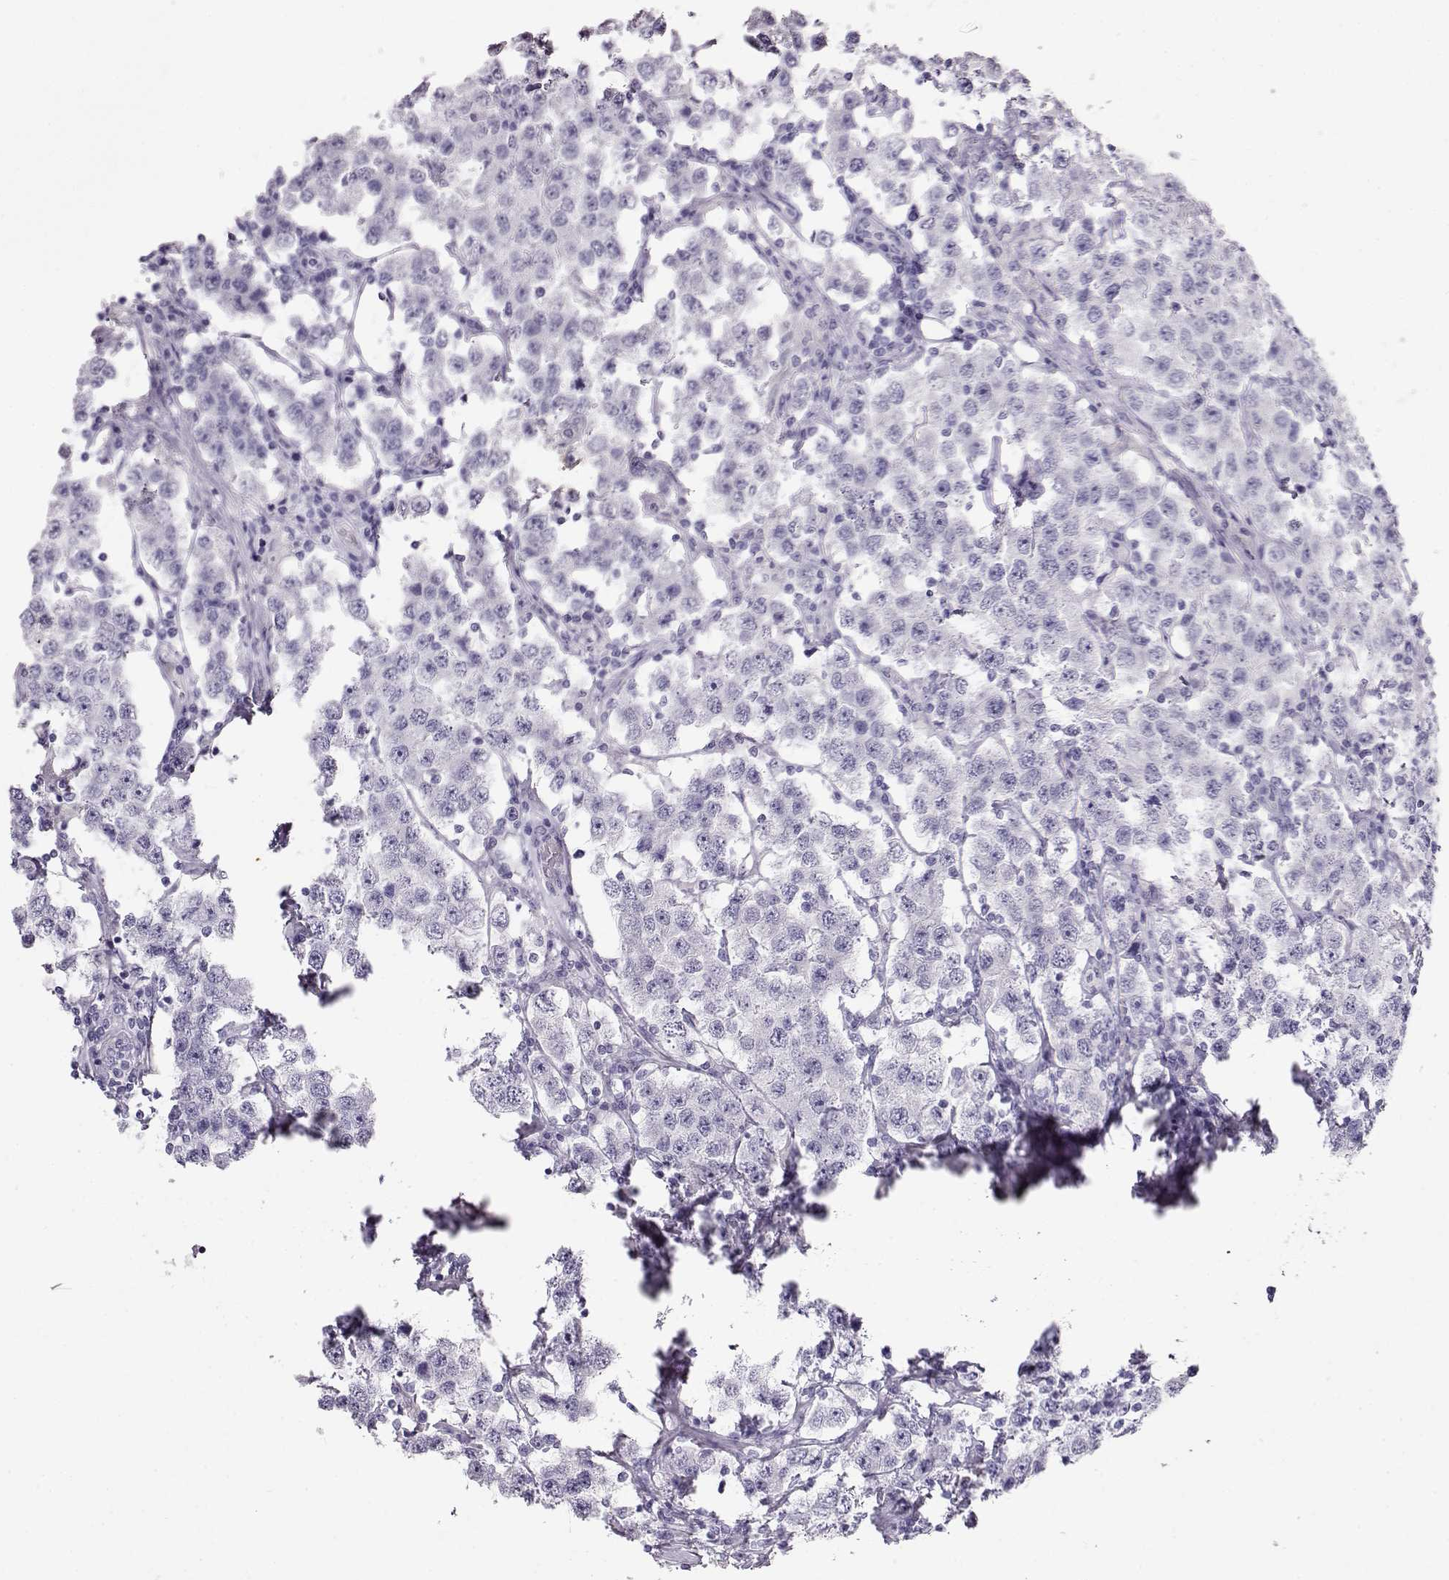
{"staining": {"intensity": "negative", "quantity": "none", "location": "none"}, "tissue": "testis cancer", "cell_type": "Tumor cells", "image_type": "cancer", "snomed": [{"axis": "morphology", "description": "Seminoma, NOS"}, {"axis": "topography", "description": "Testis"}], "caption": "Immunohistochemistry photomicrograph of testis seminoma stained for a protein (brown), which displays no staining in tumor cells. Brightfield microscopy of immunohistochemistry stained with DAB (3,3'-diaminobenzidine) (brown) and hematoxylin (blue), captured at high magnification.", "gene": "ACTN2", "patient": {"sex": "male", "age": 52}}